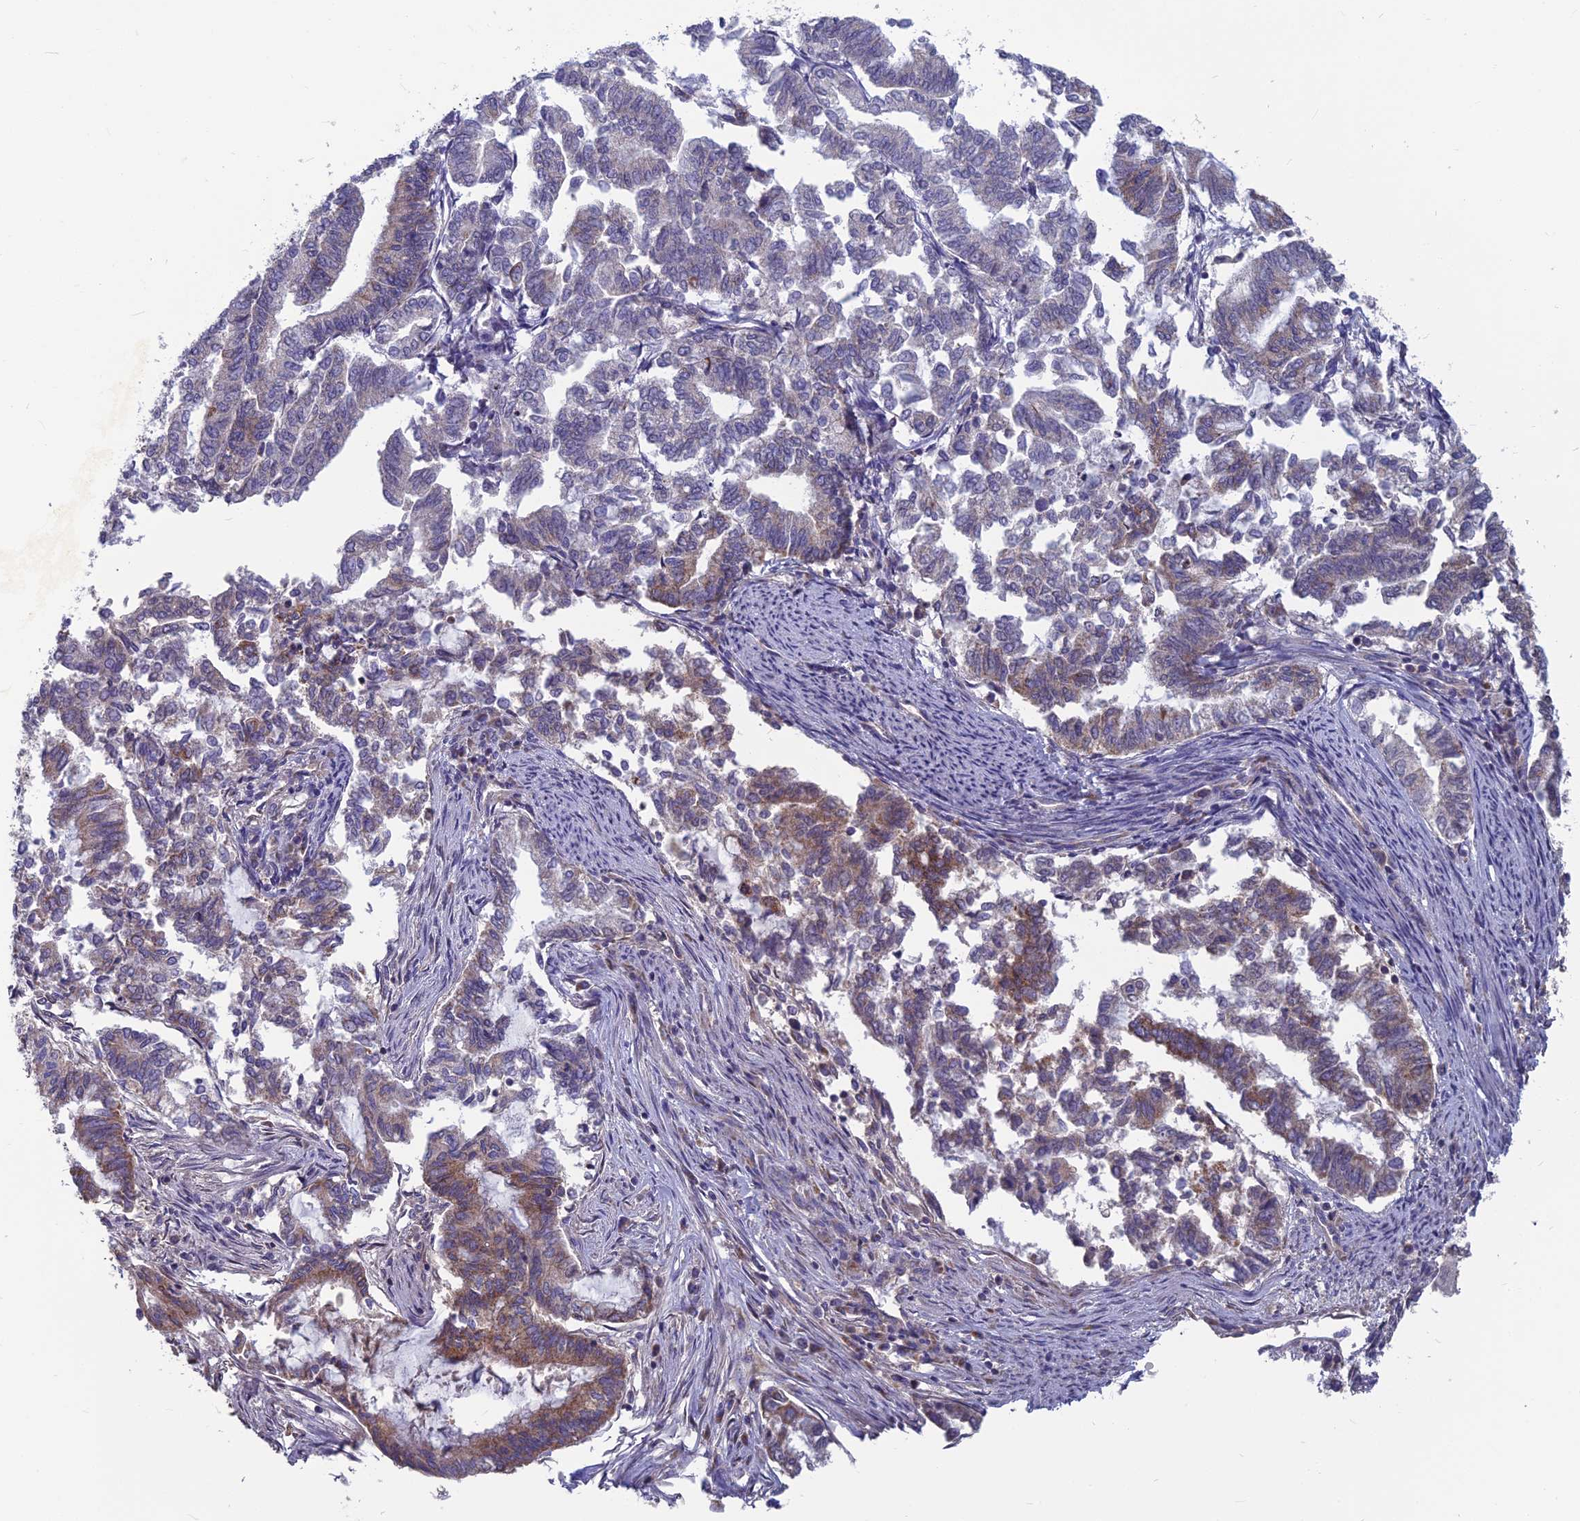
{"staining": {"intensity": "moderate", "quantity": "<25%", "location": "cytoplasmic/membranous"}, "tissue": "endometrial cancer", "cell_type": "Tumor cells", "image_type": "cancer", "snomed": [{"axis": "morphology", "description": "Adenocarcinoma, NOS"}, {"axis": "topography", "description": "Endometrium"}], "caption": "There is low levels of moderate cytoplasmic/membranous staining in tumor cells of endometrial adenocarcinoma, as demonstrated by immunohistochemical staining (brown color).", "gene": "COX20", "patient": {"sex": "female", "age": 79}}